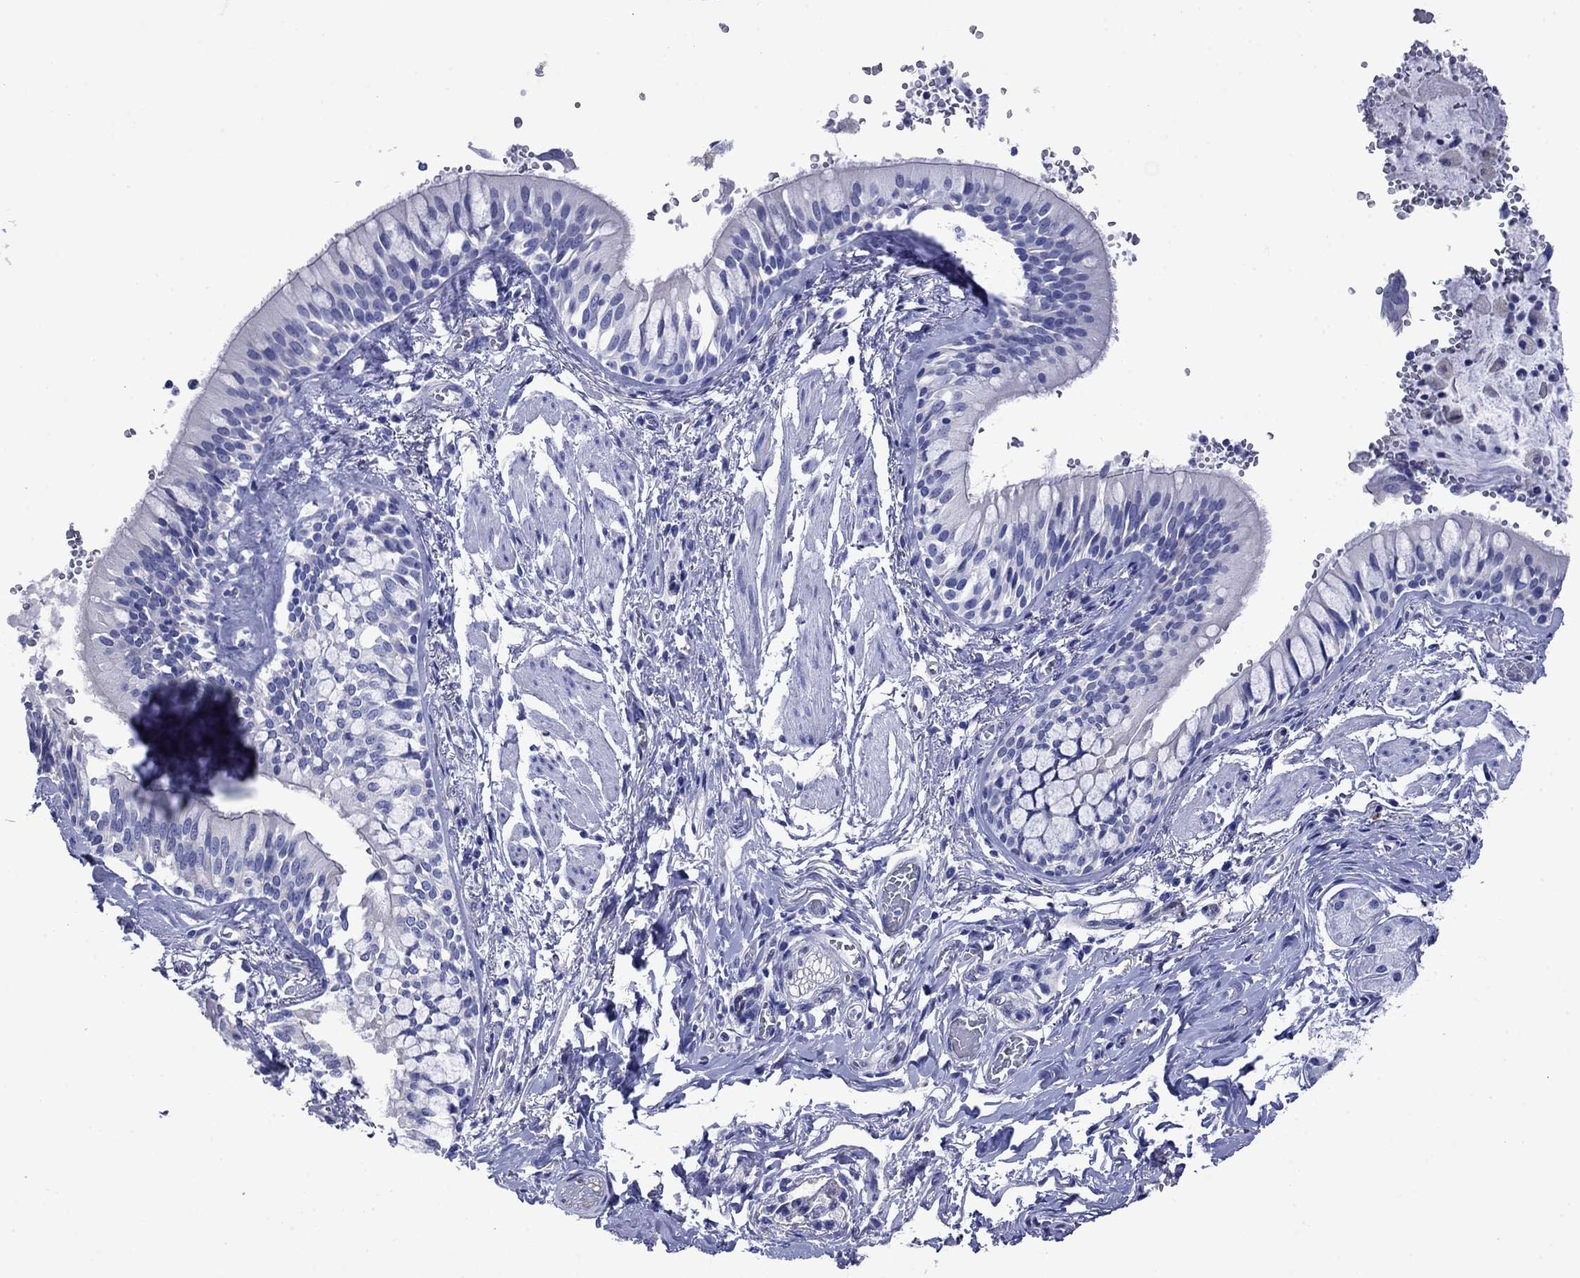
{"staining": {"intensity": "negative", "quantity": "none", "location": "none"}, "tissue": "bronchus", "cell_type": "Respiratory epithelial cells", "image_type": "normal", "snomed": [{"axis": "morphology", "description": "Normal tissue, NOS"}, {"axis": "topography", "description": "Bronchus"}, {"axis": "topography", "description": "Lung"}], "caption": "Bronchus stained for a protein using IHC exhibits no staining respiratory epithelial cells.", "gene": "SLC1A2", "patient": {"sex": "female", "age": 57}}